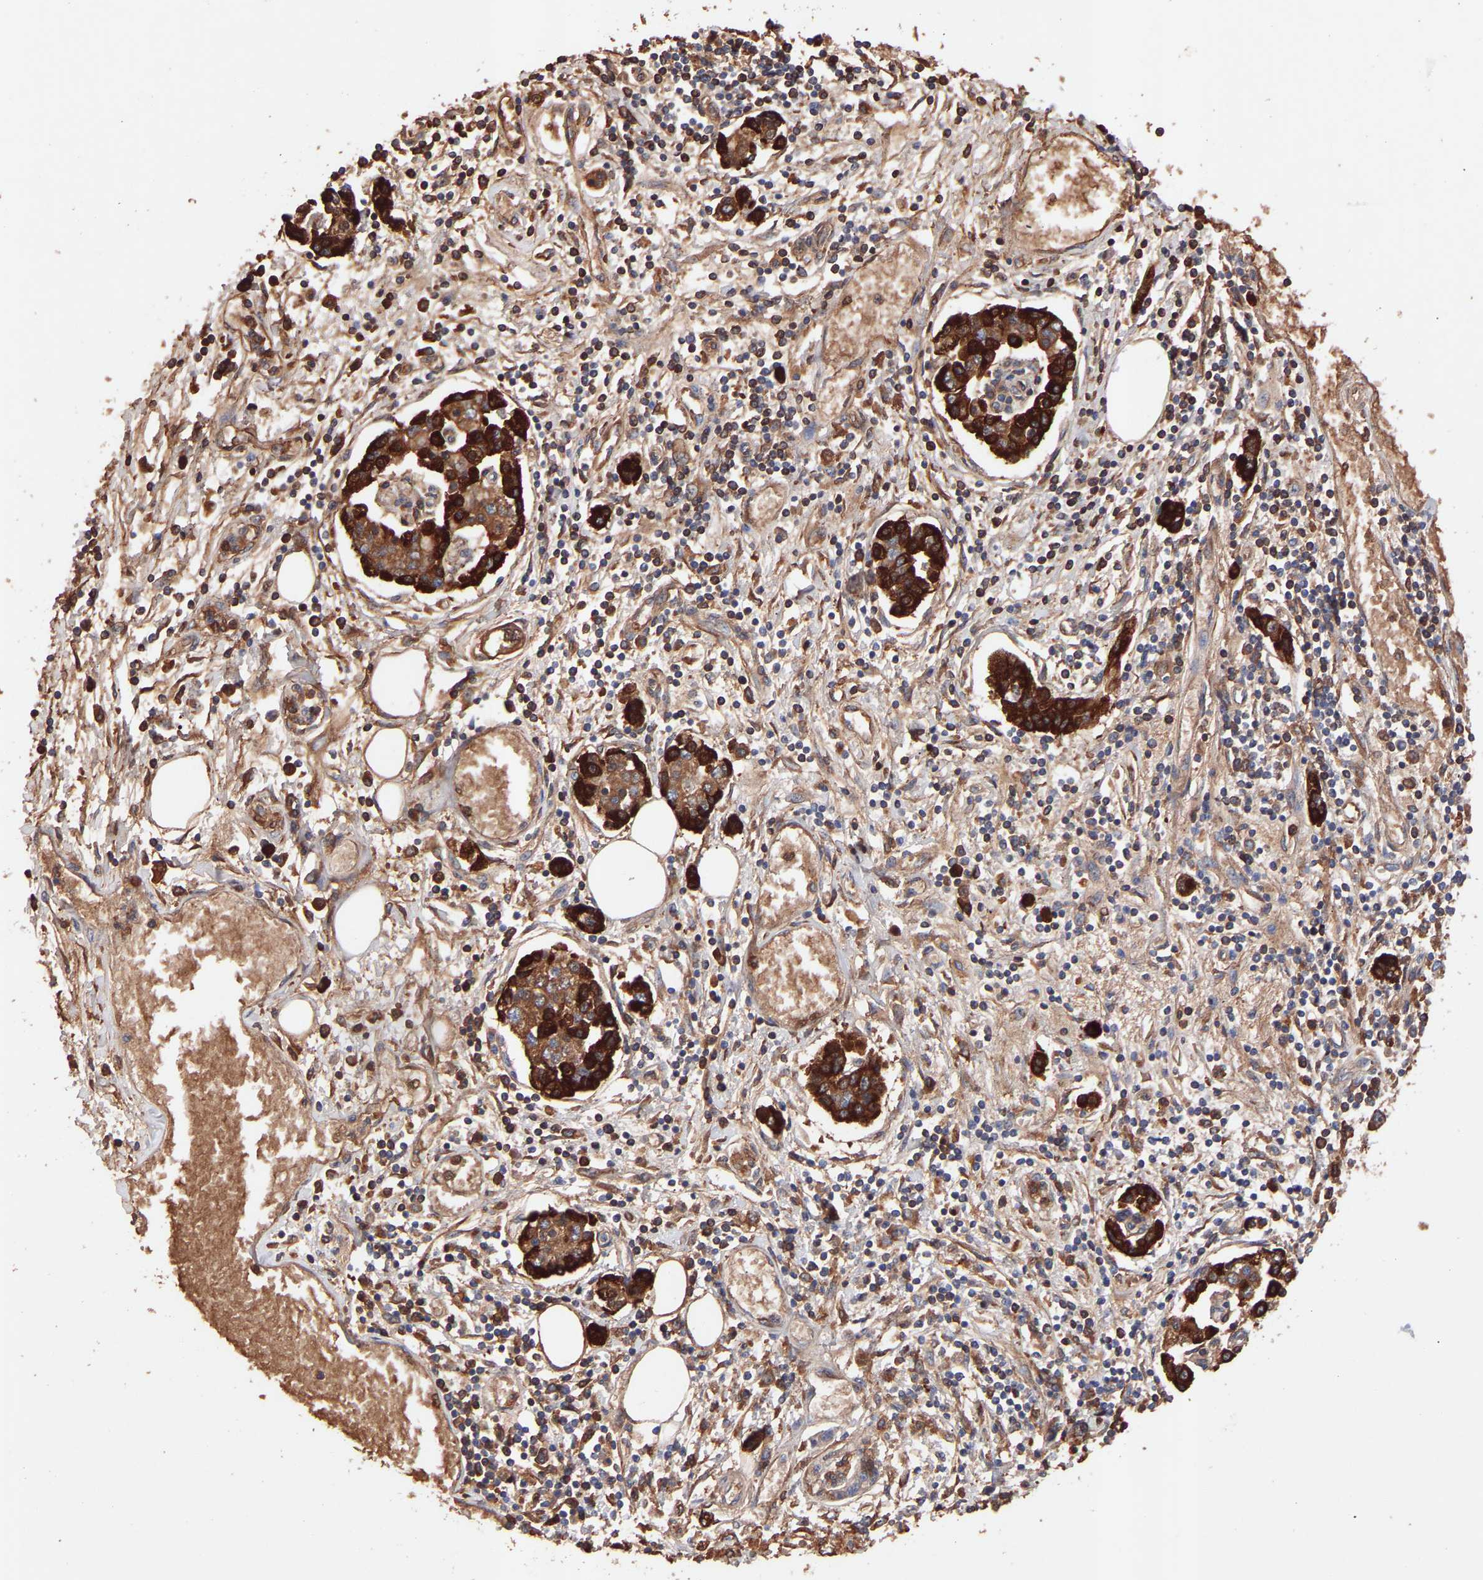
{"staining": {"intensity": "strong", "quantity": ">75%", "location": "cytoplasmic/membranous"}, "tissue": "pancreatic cancer", "cell_type": "Tumor cells", "image_type": "cancer", "snomed": [{"axis": "morphology", "description": "Adenocarcinoma, NOS"}, {"axis": "topography", "description": "Pancreas"}], "caption": "Tumor cells show high levels of strong cytoplasmic/membranous expression in approximately >75% of cells in pancreatic cancer (adenocarcinoma).", "gene": "TMEM268", "patient": {"sex": "male", "age": 56}}